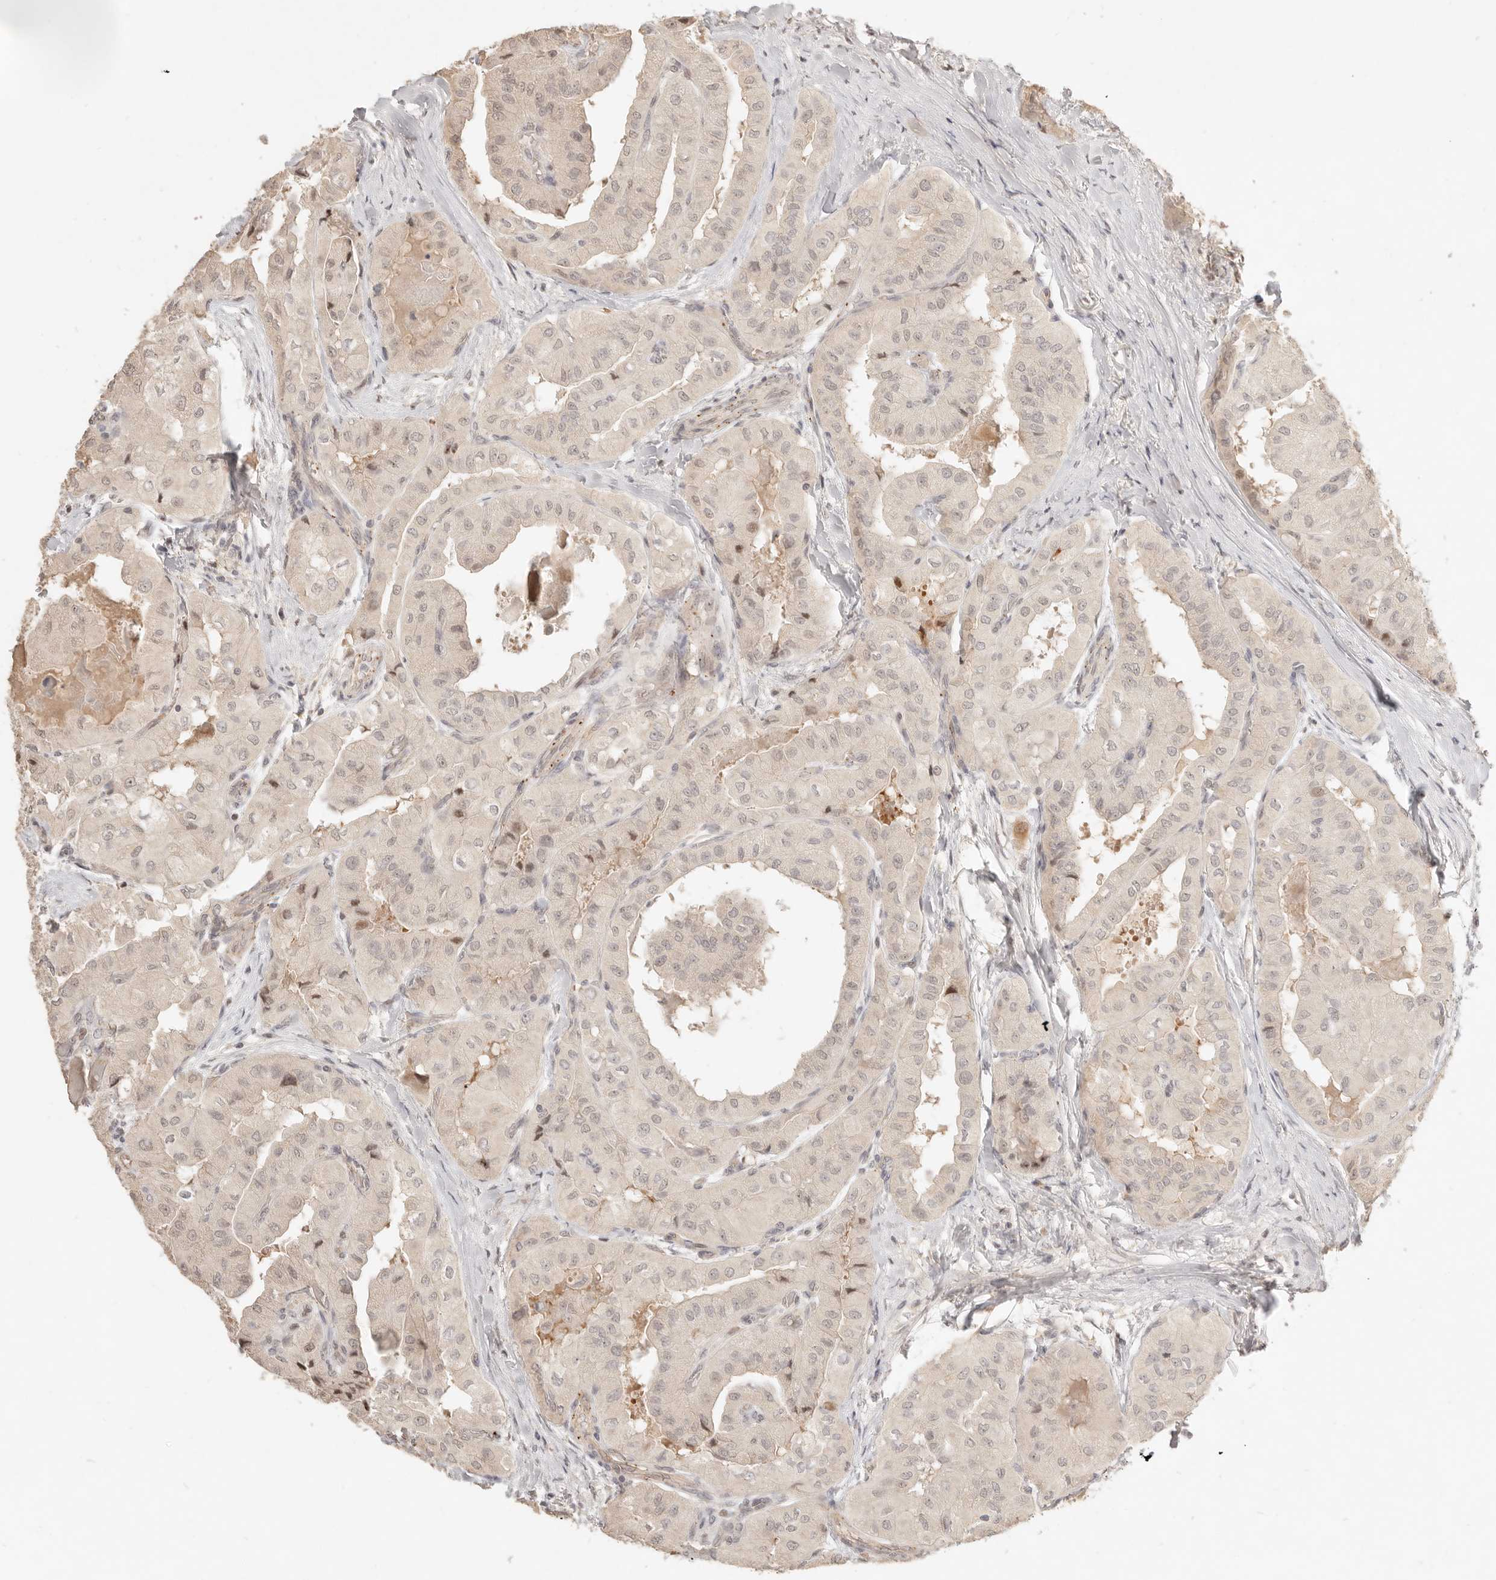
{"staining": {"intensity": "weak", "quantity": ">75%", "location": "nuclear"}, "tissue": "thyroid cancer", "cell_type": "Tumor cells", "image_type": "cancer", "snomed": [{"axis": "morphology", "description": "Papillary adenocarcinoma, NOS"}, {"axis": "topography", "description": "Thyroid gland"}], "caption": "Thyroid cancer tissue exhibits weak nuclear positivity in about >75% of tumor cells, visualized by immunohistochemistry.", "gene": "MEP1A", "patient": {"sex": "female", "age": 59}}